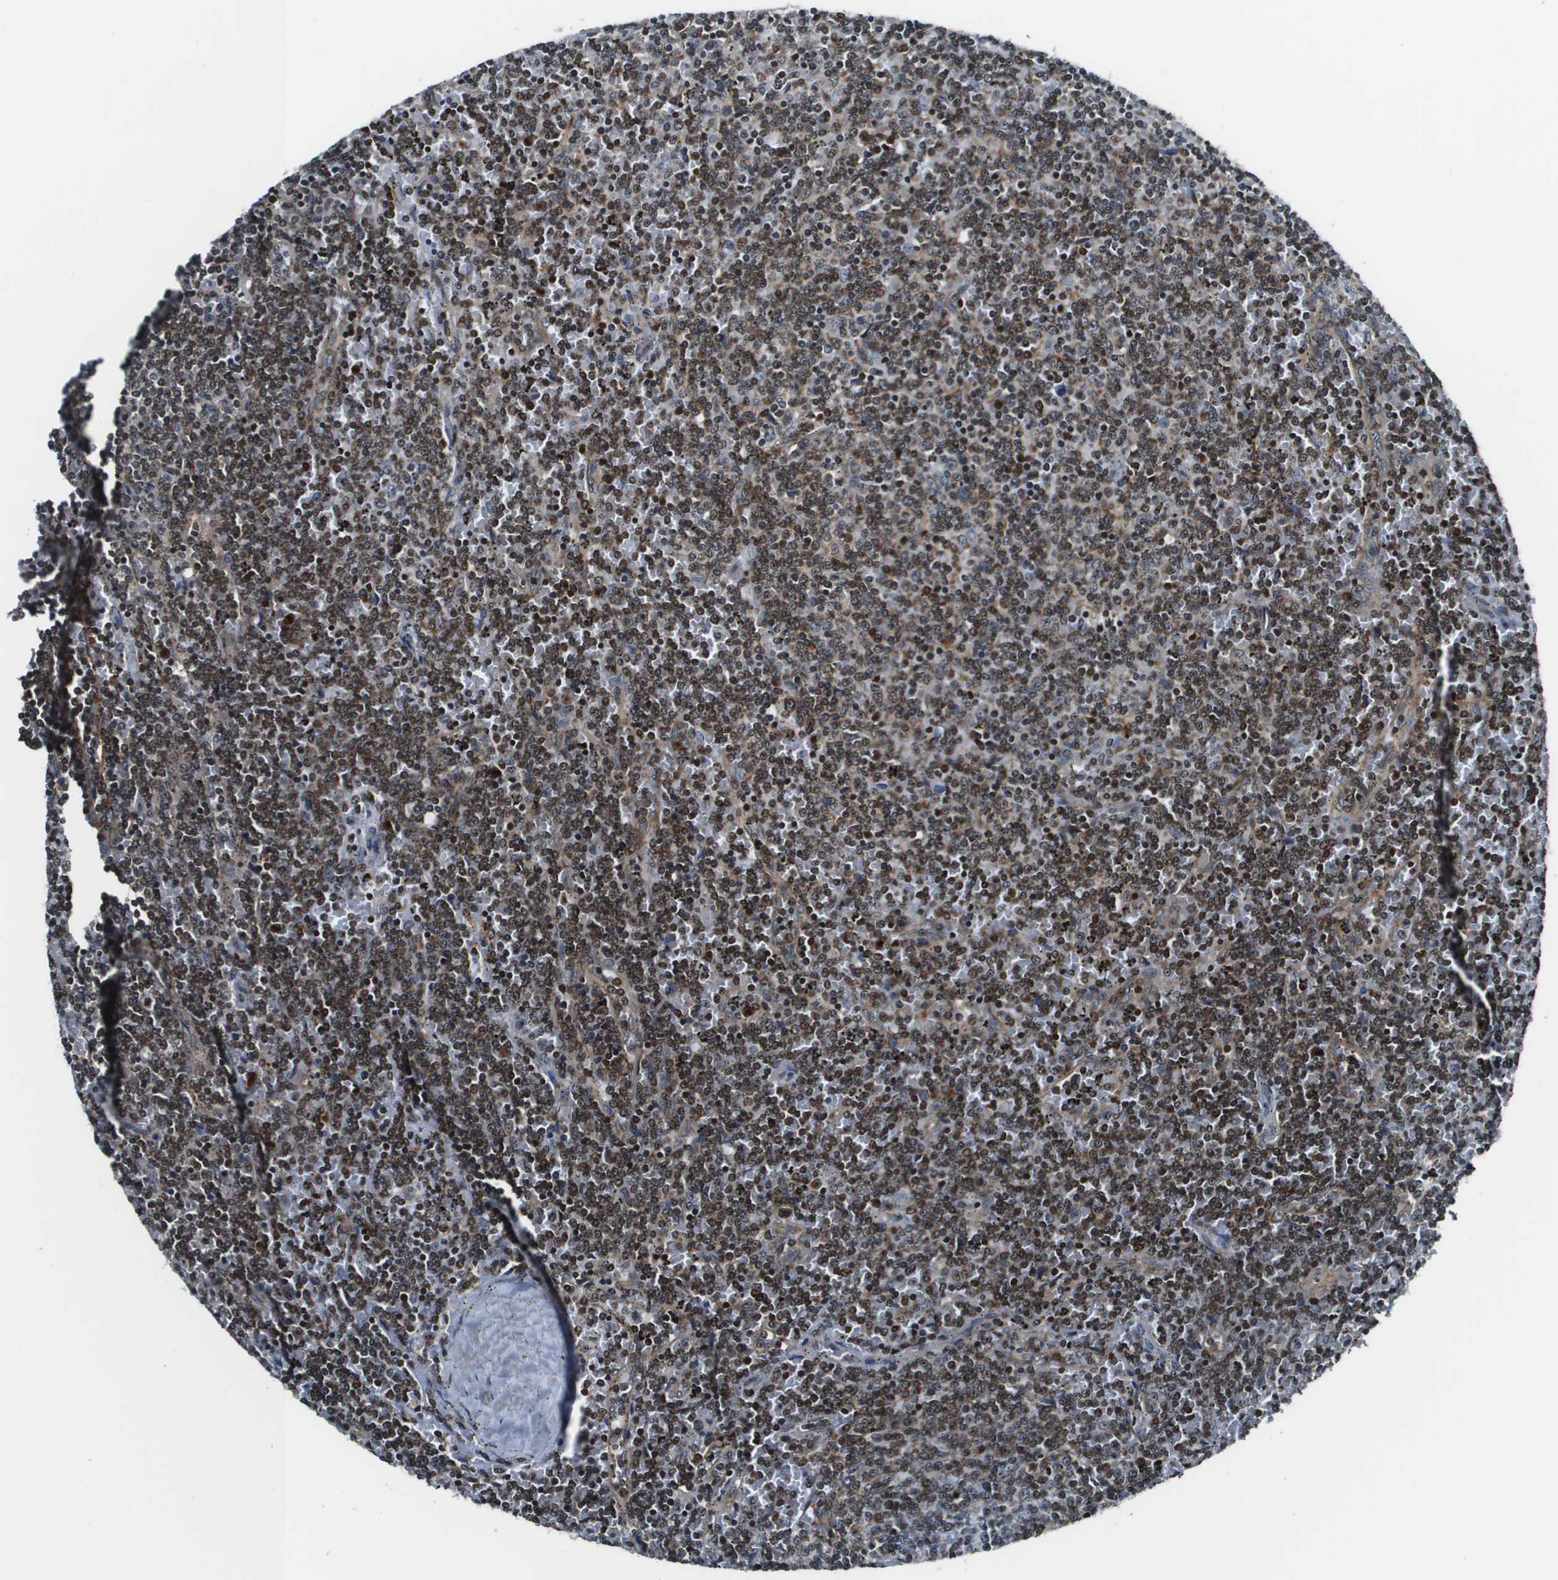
{"staining": {"intensity": "moderate", "quantity": ">75%", "location": "nuclear"}, "tissue": "lymphoma", "cell_type": "Tumor cells", "image_type": "cancer", "snomed": [{"axis": "morphology", "description": "Malignant lymphoma, non-Hodgkin's type, Low grade"}, {"axis": "topography", "description": "Spleen"}], "caption": "A brown stain labels moderate nuclear staining of a protein in human malignant lymphoma, non-Hodgkin's type (low-grade) tumor cells.", "gene": "ESYT1", "patient": {"sex": "female", "age": 50}}